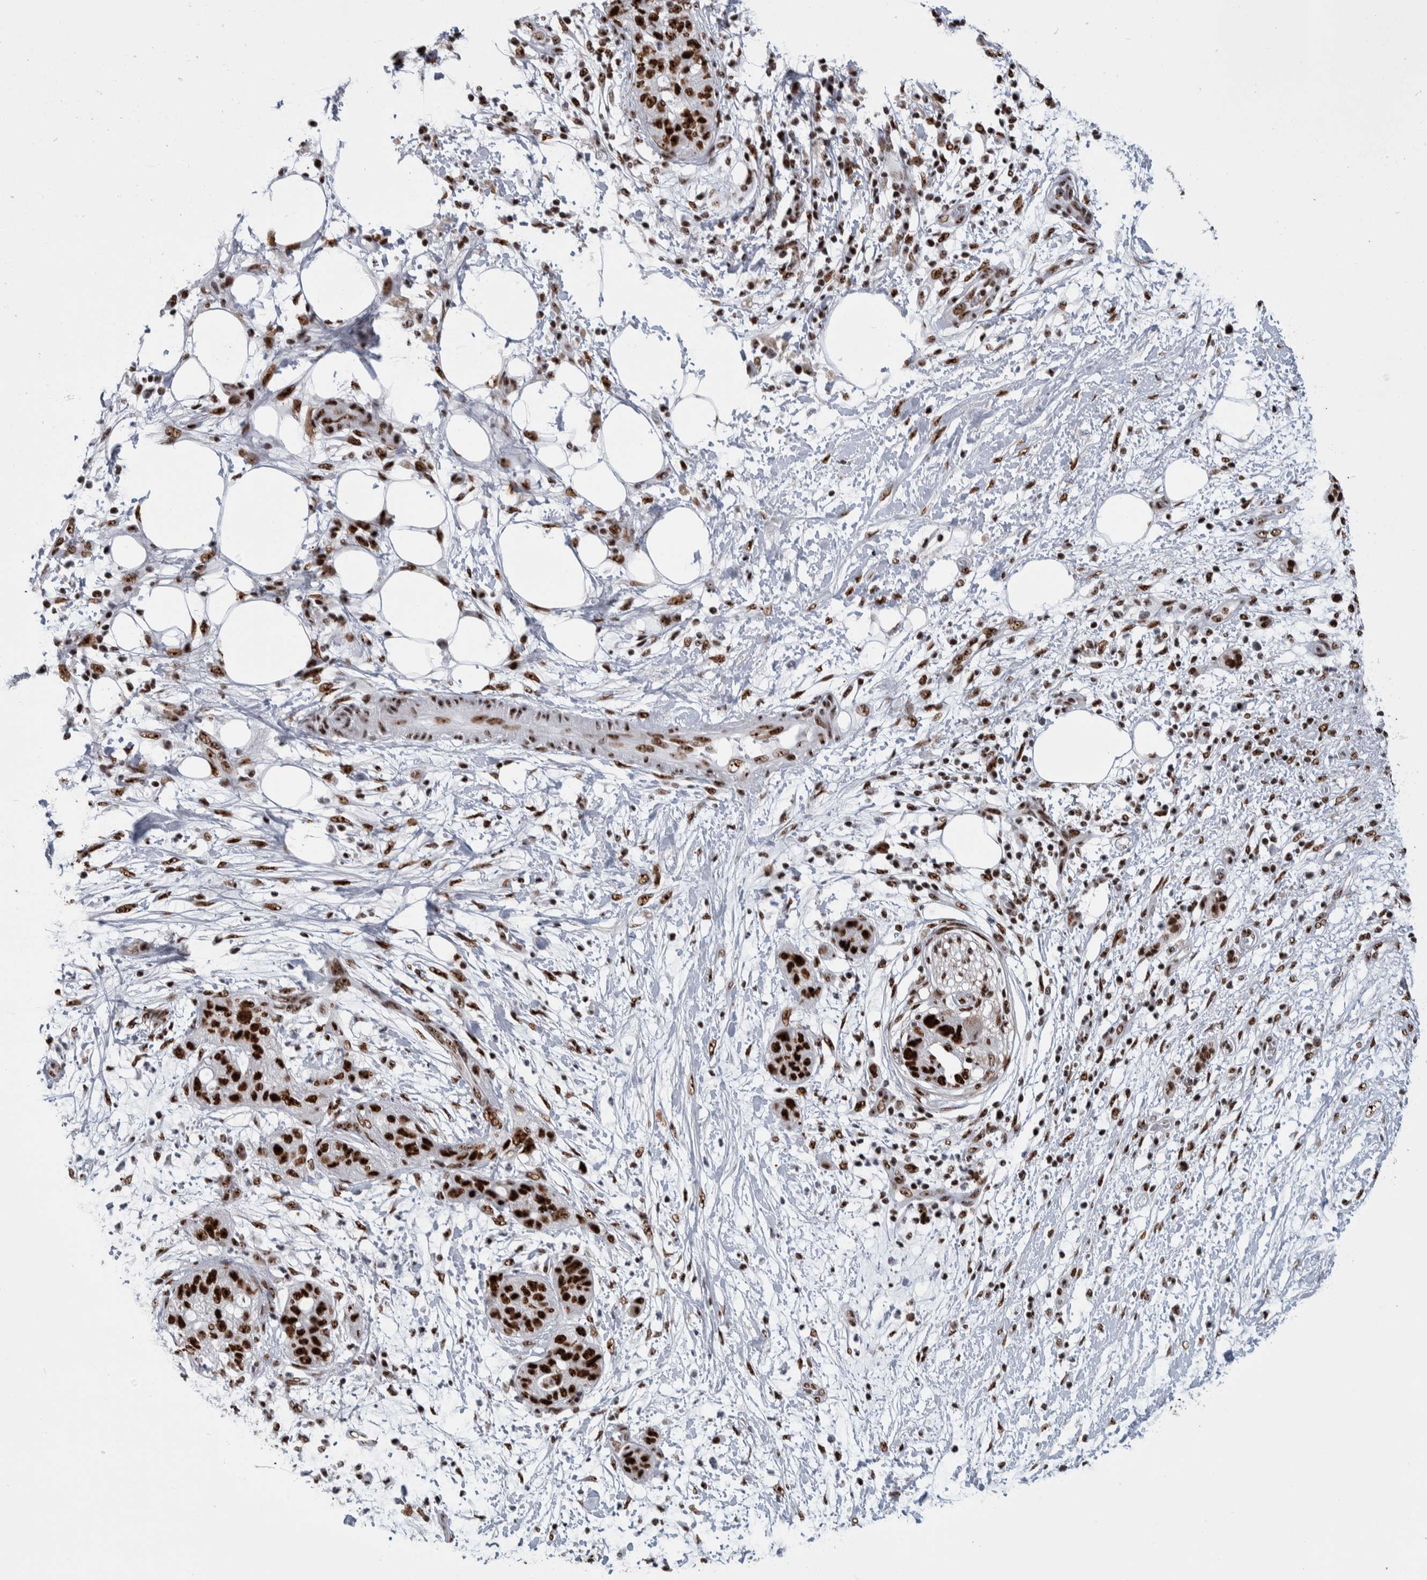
{"staining": {"intensity": "strong", "quantity": ">75%", "location": "nuclear"}, "tissue": "pancreatic cancer", "cell_type": "Tumor cells", "image_type": "cancer", "snomed": [{"axis": "morphology", "description": "Adenocarcinoma, NOS"}, {"axis": "topography", "description": "Pancreas"}], "caption": "Immunohistochemical staining of adenocarcinoma (pancreatic) shows high levels of strong nuclear protein positivity in approximately >75% of tumor cells. (Stains: DAB in brown, nuclei in blue, Microscopy: brightfield microscopy at high magnification).", "gene": "NCL", "patient": {"sex": "female", "age": 78}}